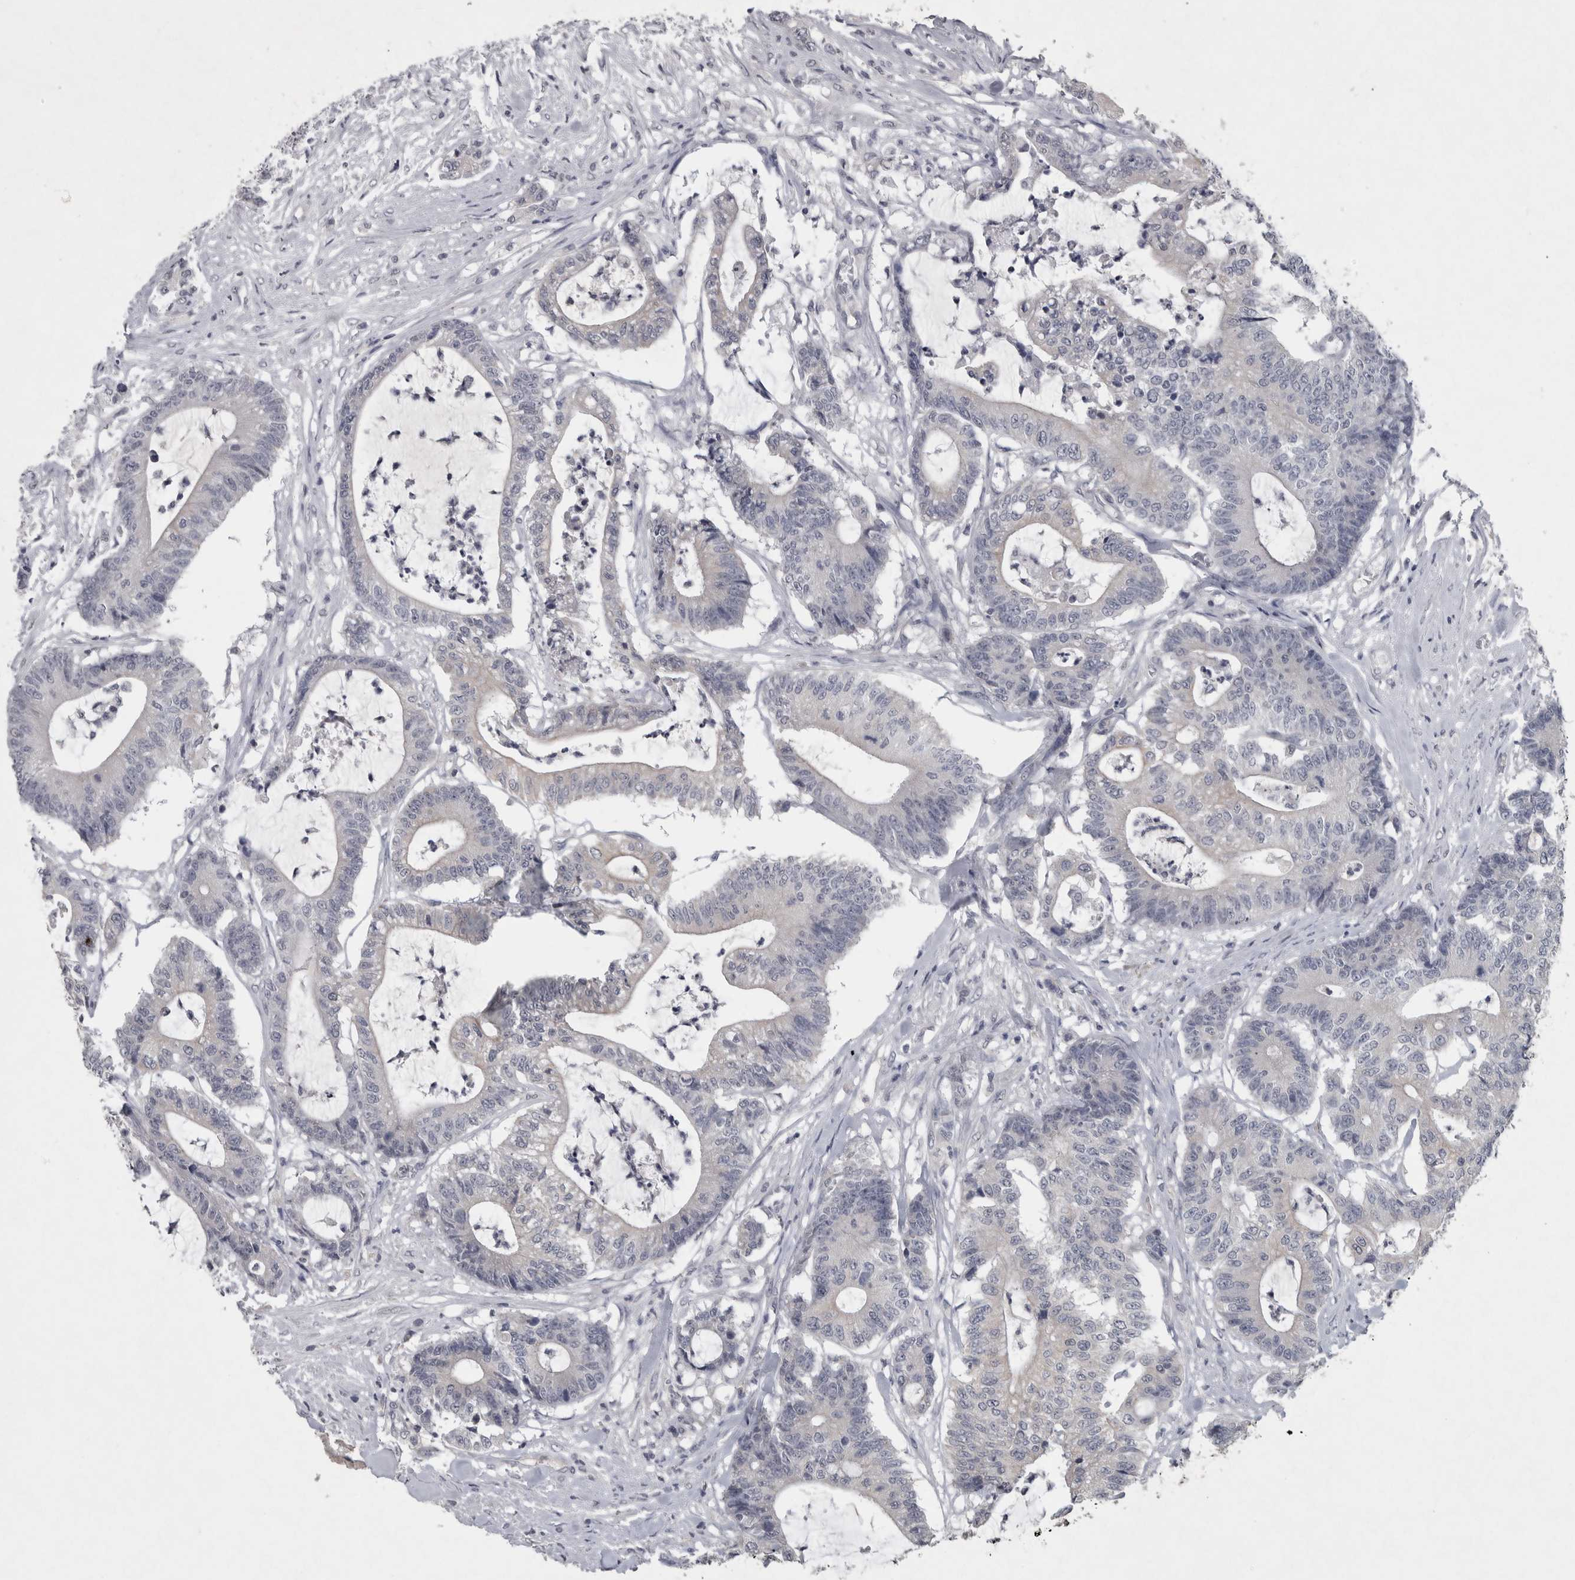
{"staining": {"intensity": "negative", "quantity": "none", "location": "none"}, "tissue": "colorectal cancer", "cell_type": "Tumor cells", "image_type": "cancer", "snomed": [{"axis": "morphology", "description": "Adenocarcinoma, NOS"}, {"axis": "topography", "description": "Colon"}], "caption": "Immunohistochemistry (IHC) histopathology image of human colorectal cancer stained for a protein (brown), which demonstrates no staining in tumor cells.", "gene": "WNT7A", "patient": {"sex": "female", "age": 84}}